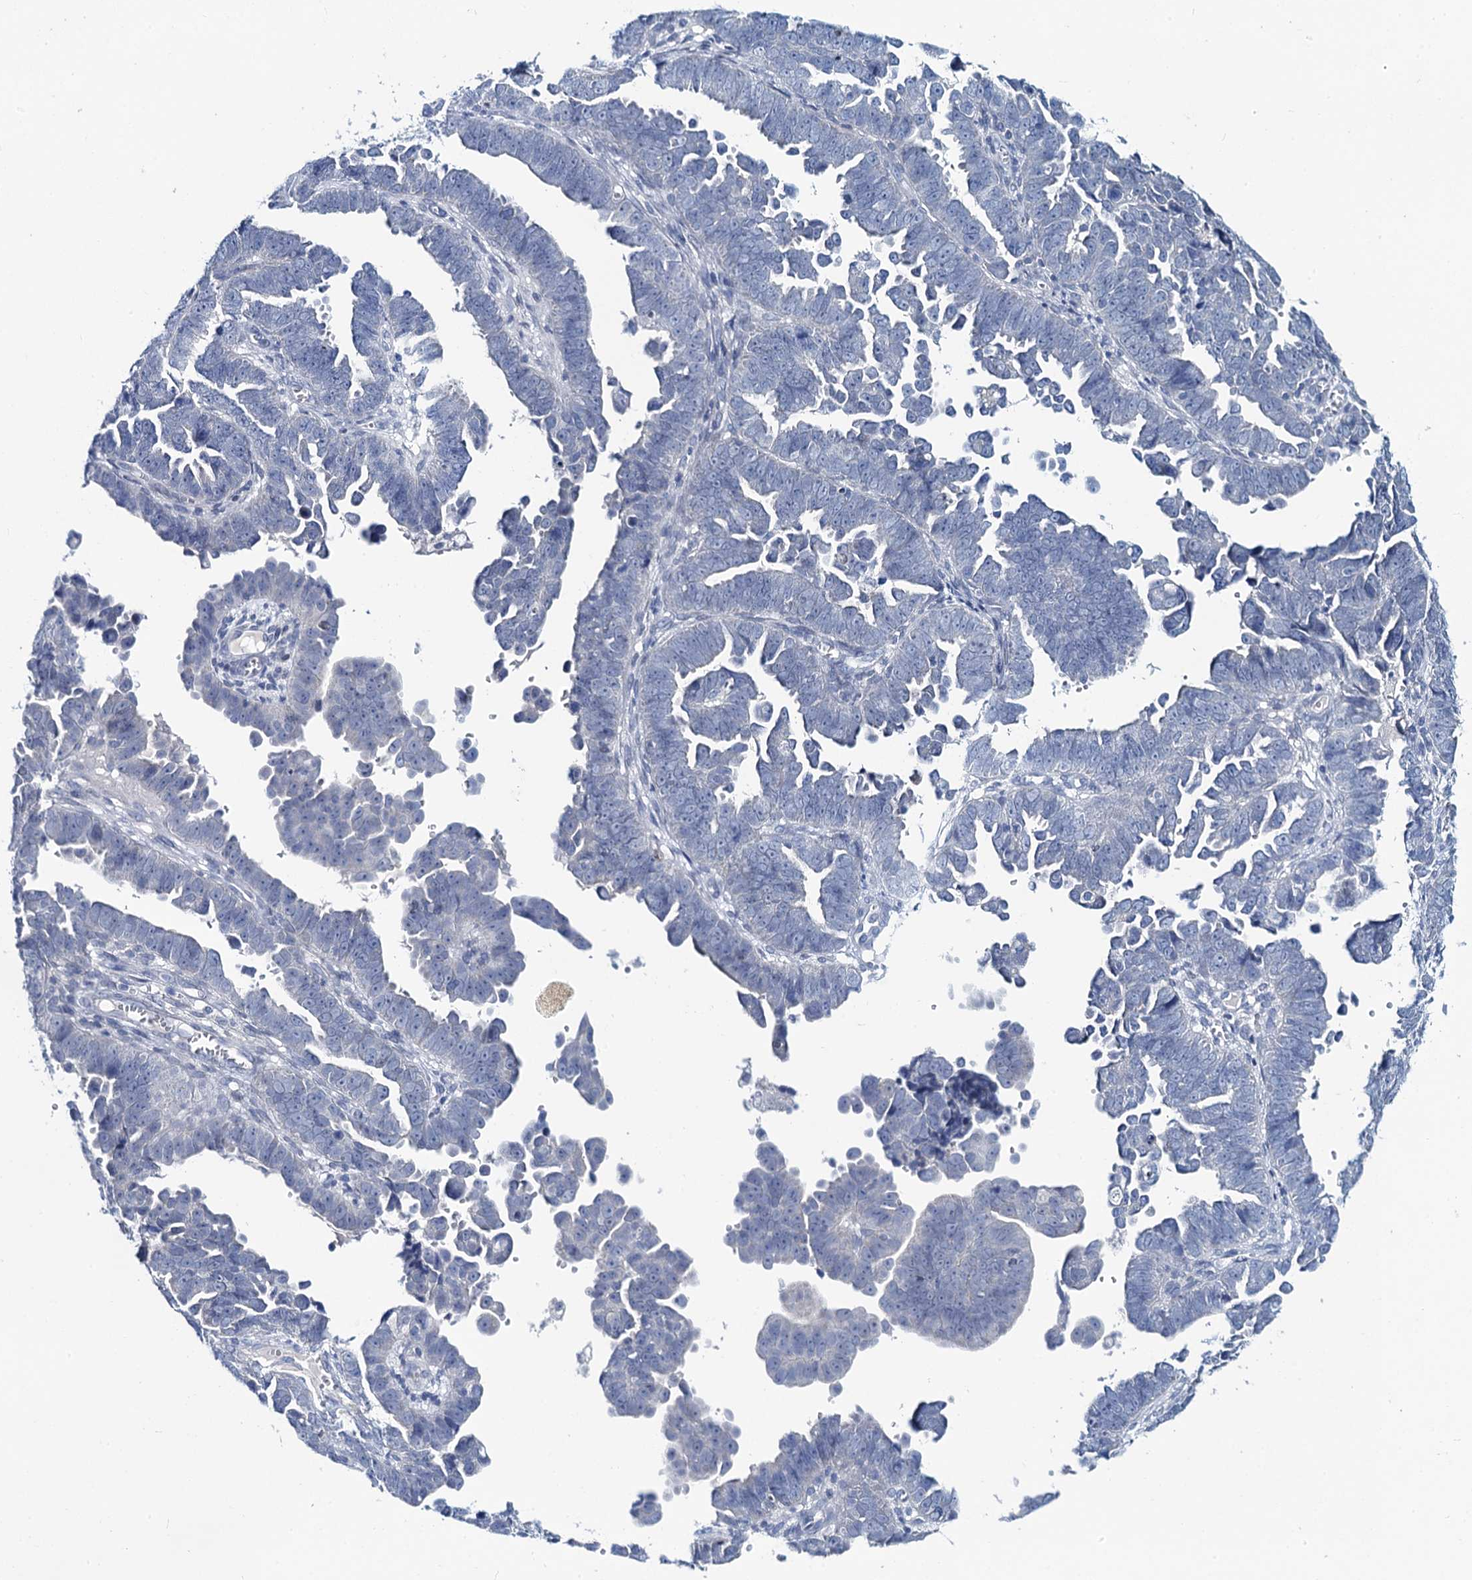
{"staining": {"intensity": "negative", "quantity": "none", "location": "none"}, "tissue": "endometrial cancer", "cell_type": "Tumor cells", "image_type": "cancer", "snomed": [{"axis": "morphology", "description": "Adenocarcinoma, NOS"}, {"axis": "topography", "description": "Endometrium"}], "caption": "Tumor cells are negative for protein expression in human adenocarcinoma (endometrial).", "gene": "TOX3", "patient": {"sex": "female", "age": 75}}